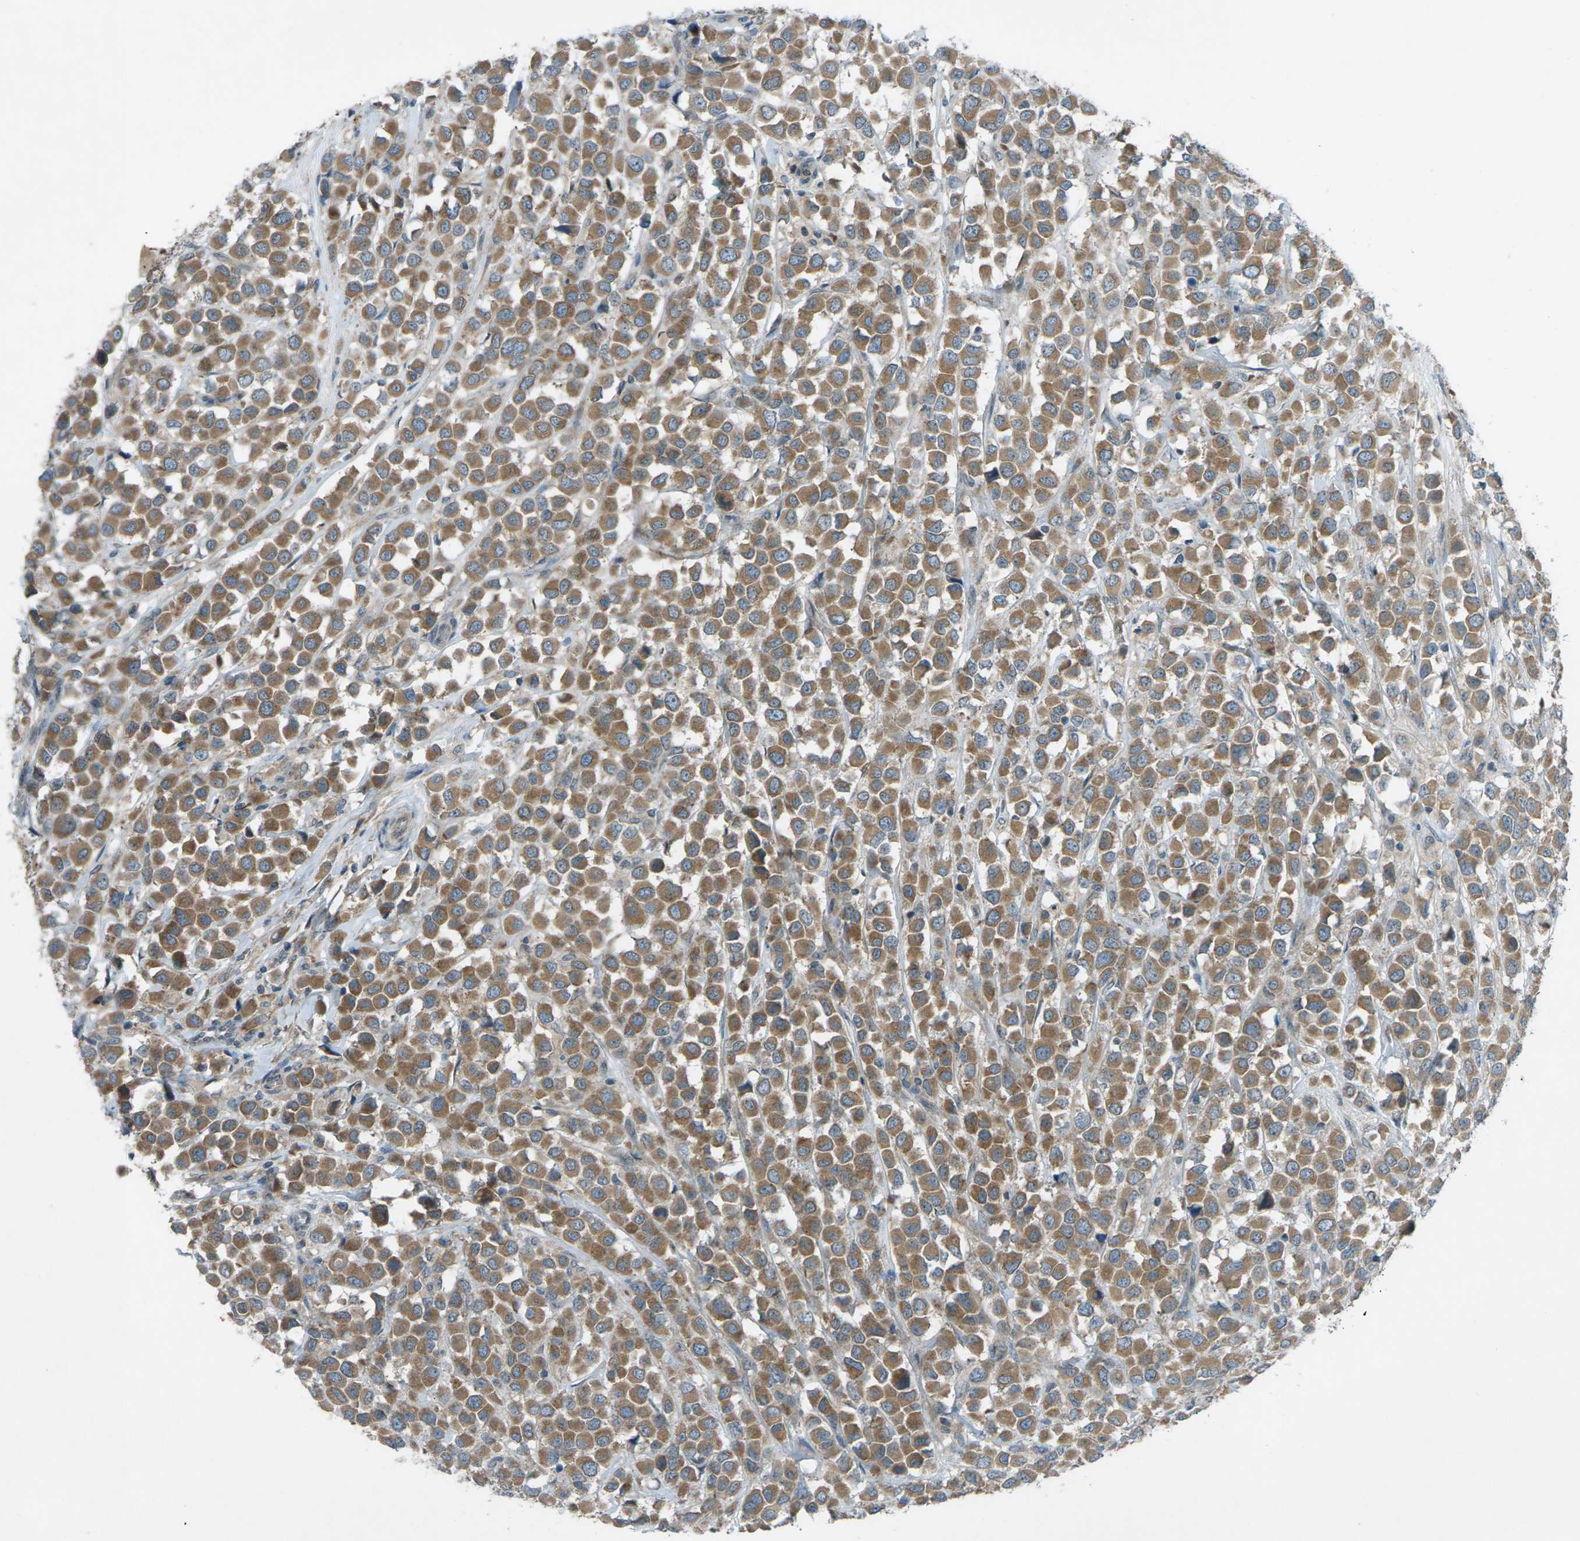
{"staining": {"intensity": "moderate", "quantity": ">75%", "location": "cytoplasmic/membranous"}, "tissue": "breast cancer", "cell_type": "Tumor cells", "image_type": "cancer", "snomed": [{"axis": "morphology", "description": "Duct carcinoma"}, {"axis": "topography", "description": "Breast"}], "caption": "Breast intraductal carcinoma tissue shows moderate cytoplasmic/membranous expression in about >75% of tumor cells, visualized by immunohistochemistry. The staining was performed using DAB, with brown indicating positive protein expression. Nuclei are stained blue with hematoxylin.", "gene": "DYRK1A", "patient": {"sex": "female", "age": 61}}